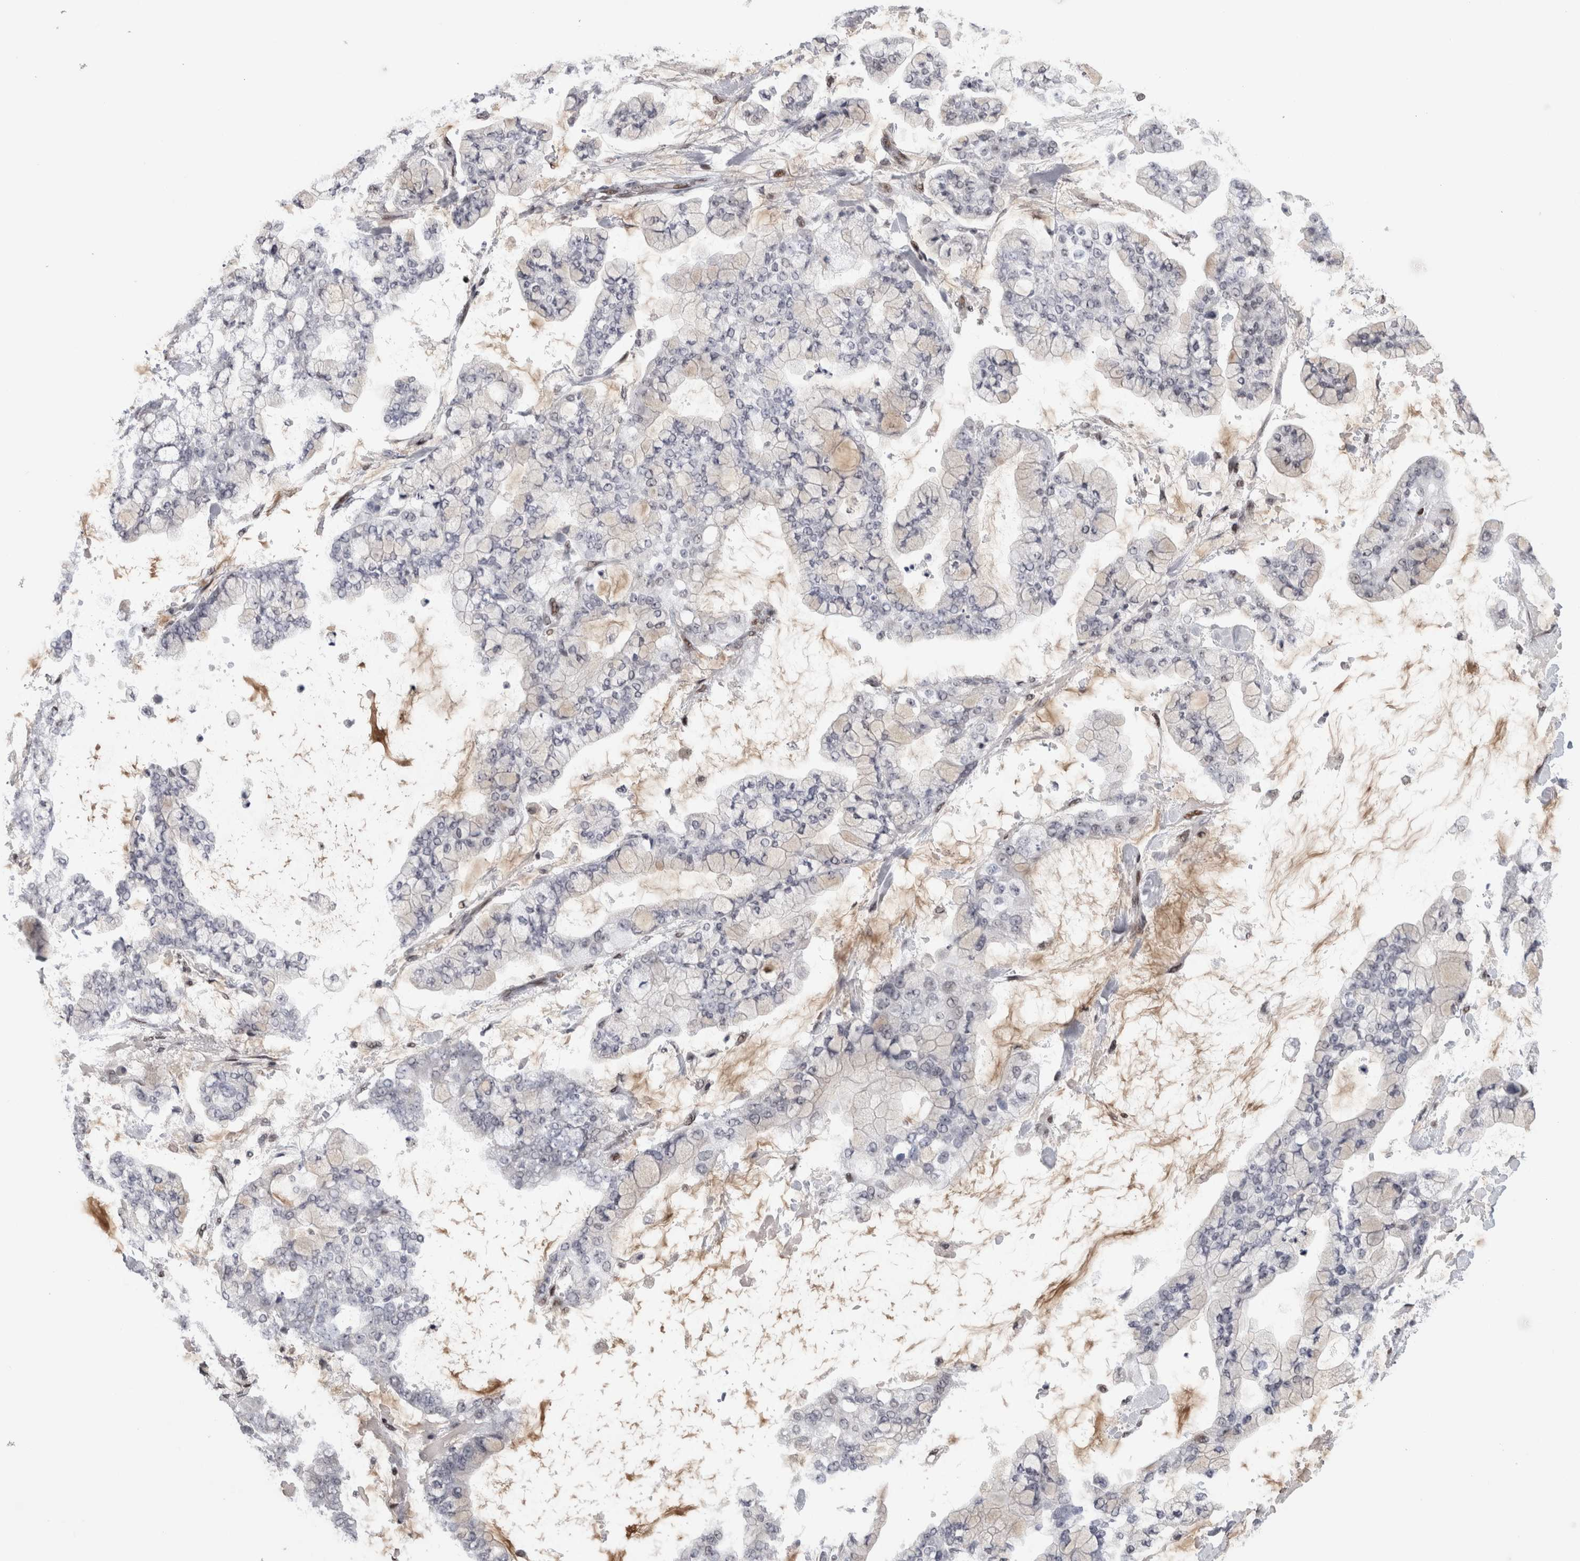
{"staining": {"intensity": "negative", "quantity": "none", "location": "none"}, "tissue": "stomach cancer", "cell_type": "Tumor cells", "image_type": "cancer", "snomed": [{"axis": "morphology", "description": "Normal tissue, NOS"}, {"axis": "morphology", "description": "Adenocarcinoma, NOS"}, {"axis": "topography", "description": "Stomach, upper"}, {"axis": "topography", "description": "Stomach"}], "caption": "Immunohistochemistry image of neoplastic tissue: stomach adenocarcinoma stained with DAB shows no significant protein expression in tumor cells.", "gene": "SRARP", "patient": {"sex": "male", "age": 76}}